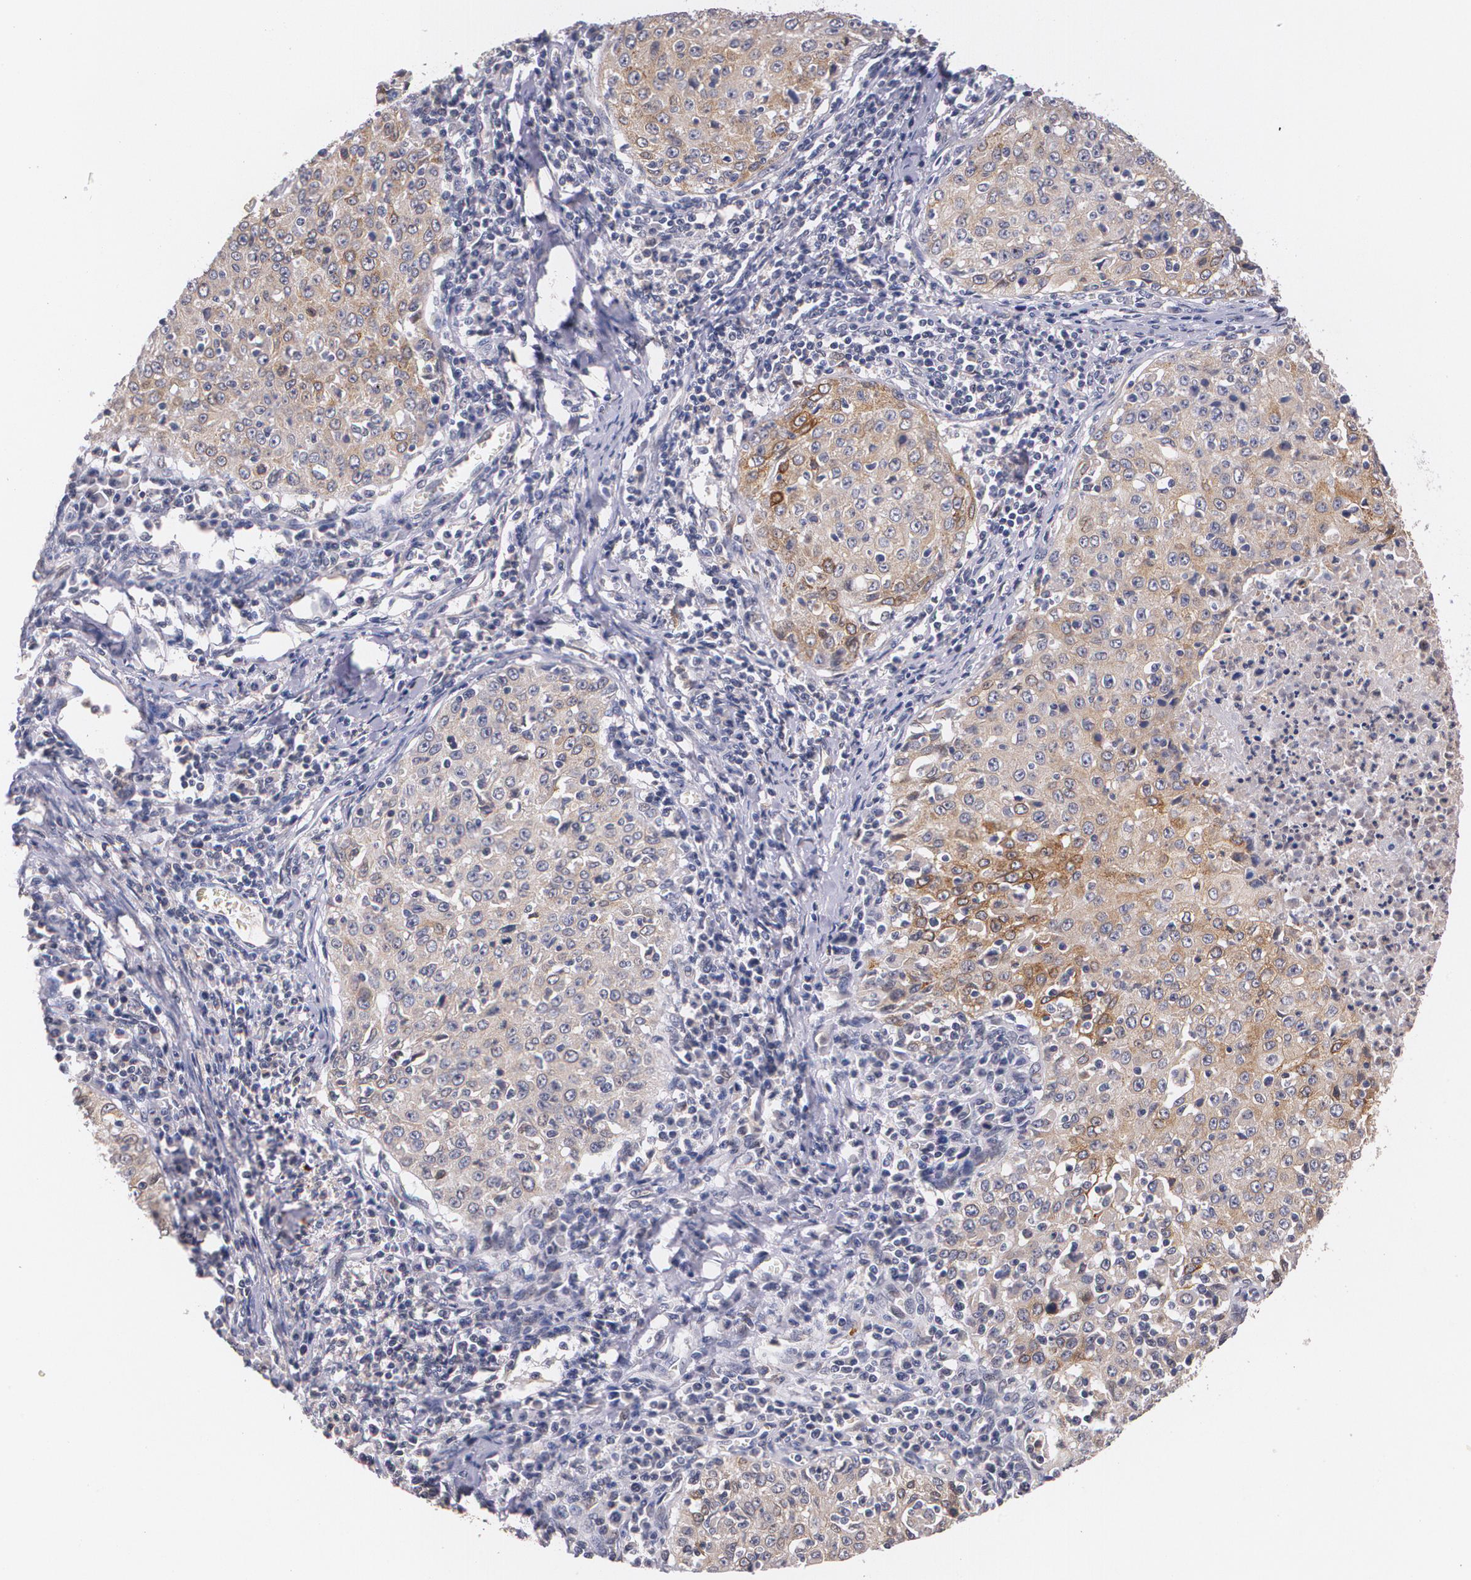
{"staining": {"intensity": "moderate", "quantity": "25%-75%", "location": "cytoplasmic/membranous"}, "tissue": "cervical cancer", "cell_type": "Tumor cells", "image_type": "cancer", "snomed": [{"axis": "morphology", "description": "Squamous cell carcinoma, NOS"}, {"axis": "topography", "description": "Cervix"}], "caption": "This image exhibits cervical cancer stained with immunohistochemistry (IHC) to label a protein in brown. The cytoplasmic/membranous of tumor cells show moderate positivity for the protein. Nuclei are counter-stained blue.", "gene": "IFNGR2", "patient": {"sex": "female", "age": 27}}